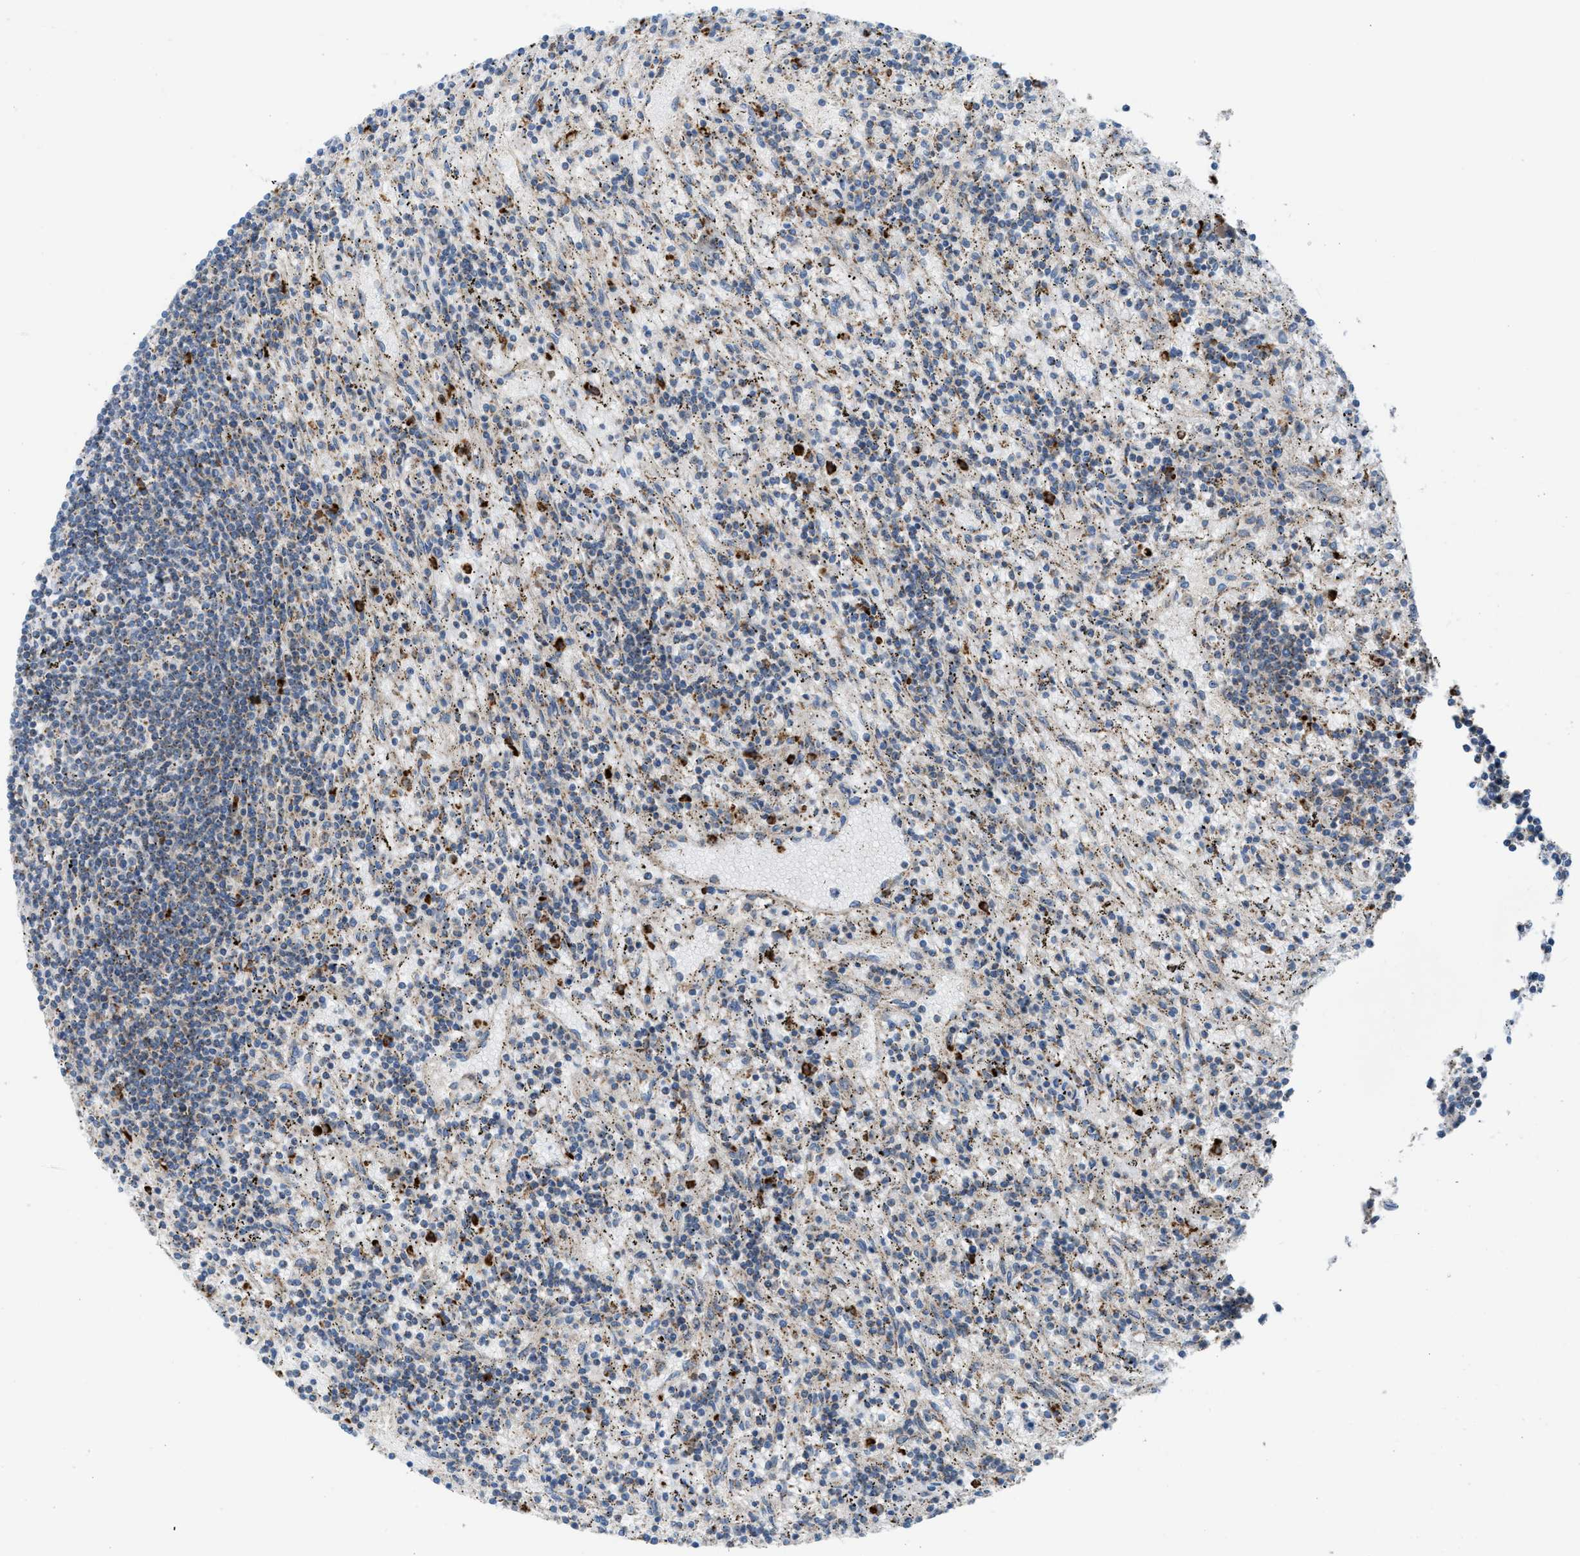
{"staining": {"intensity": "weak", "quantity": "<25%", "location": "cytoplasmic/membranous"}, "tissue": "lymphoma", "cell_type": "Tumor cells", "image_type": "cancer", "snomed": [{"axis": "morphology", "description": "Malignant lymphoma, non-Hodgkin's type, Low grade"}, {"axis": "topography", "description": "Spleen"}], "caption": "Protein analysis of malignant lymphoma, non-Hodgkin's type (low-grade) displays no significant staining in tumor cells.", "gene": "TPH1", "patient": {"sex": "male", "age": 76}}